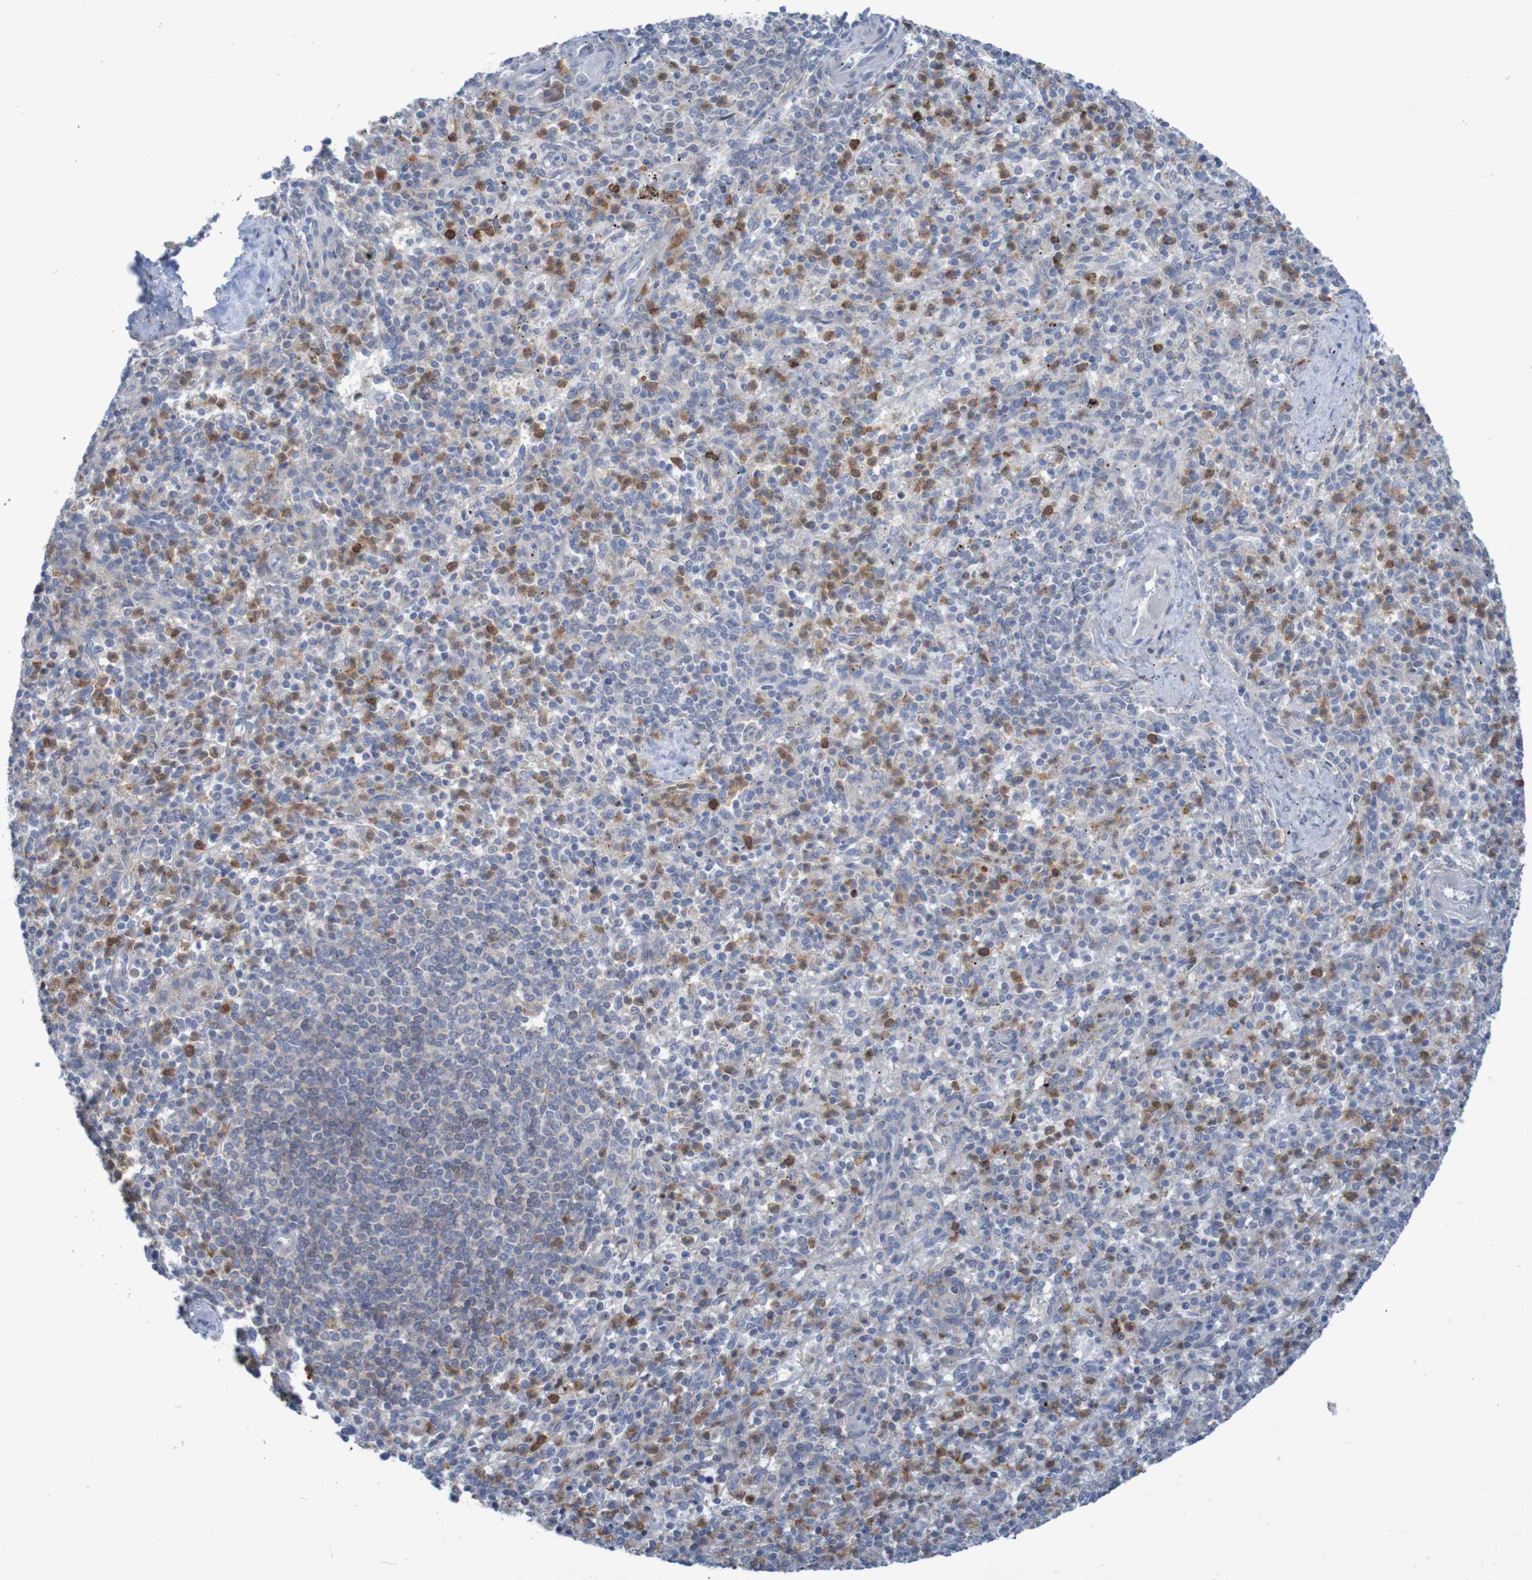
{"staining": {"intensity": "moderate", "quantity": "<25%", "location": "cytoplasmic/membranous"}, "tissue": "spleen", "cell_type": "Cells in red pulp", "image_type": "normal", "snomed": [{"axis": "morphology", "description": "Normal tissue, NOS"}, {"axis": "topography", "description": "Spleen"}], "caption": "Cells in red pulp show low levels of moderate cytoplasmic/membranous expression in about <25% of cells in benign human spleen. (Brightfield microscopy of DAB IHC at high magnification).", "gene": "ANGPT4", "patient": {"sex": "male", "age": 72}}